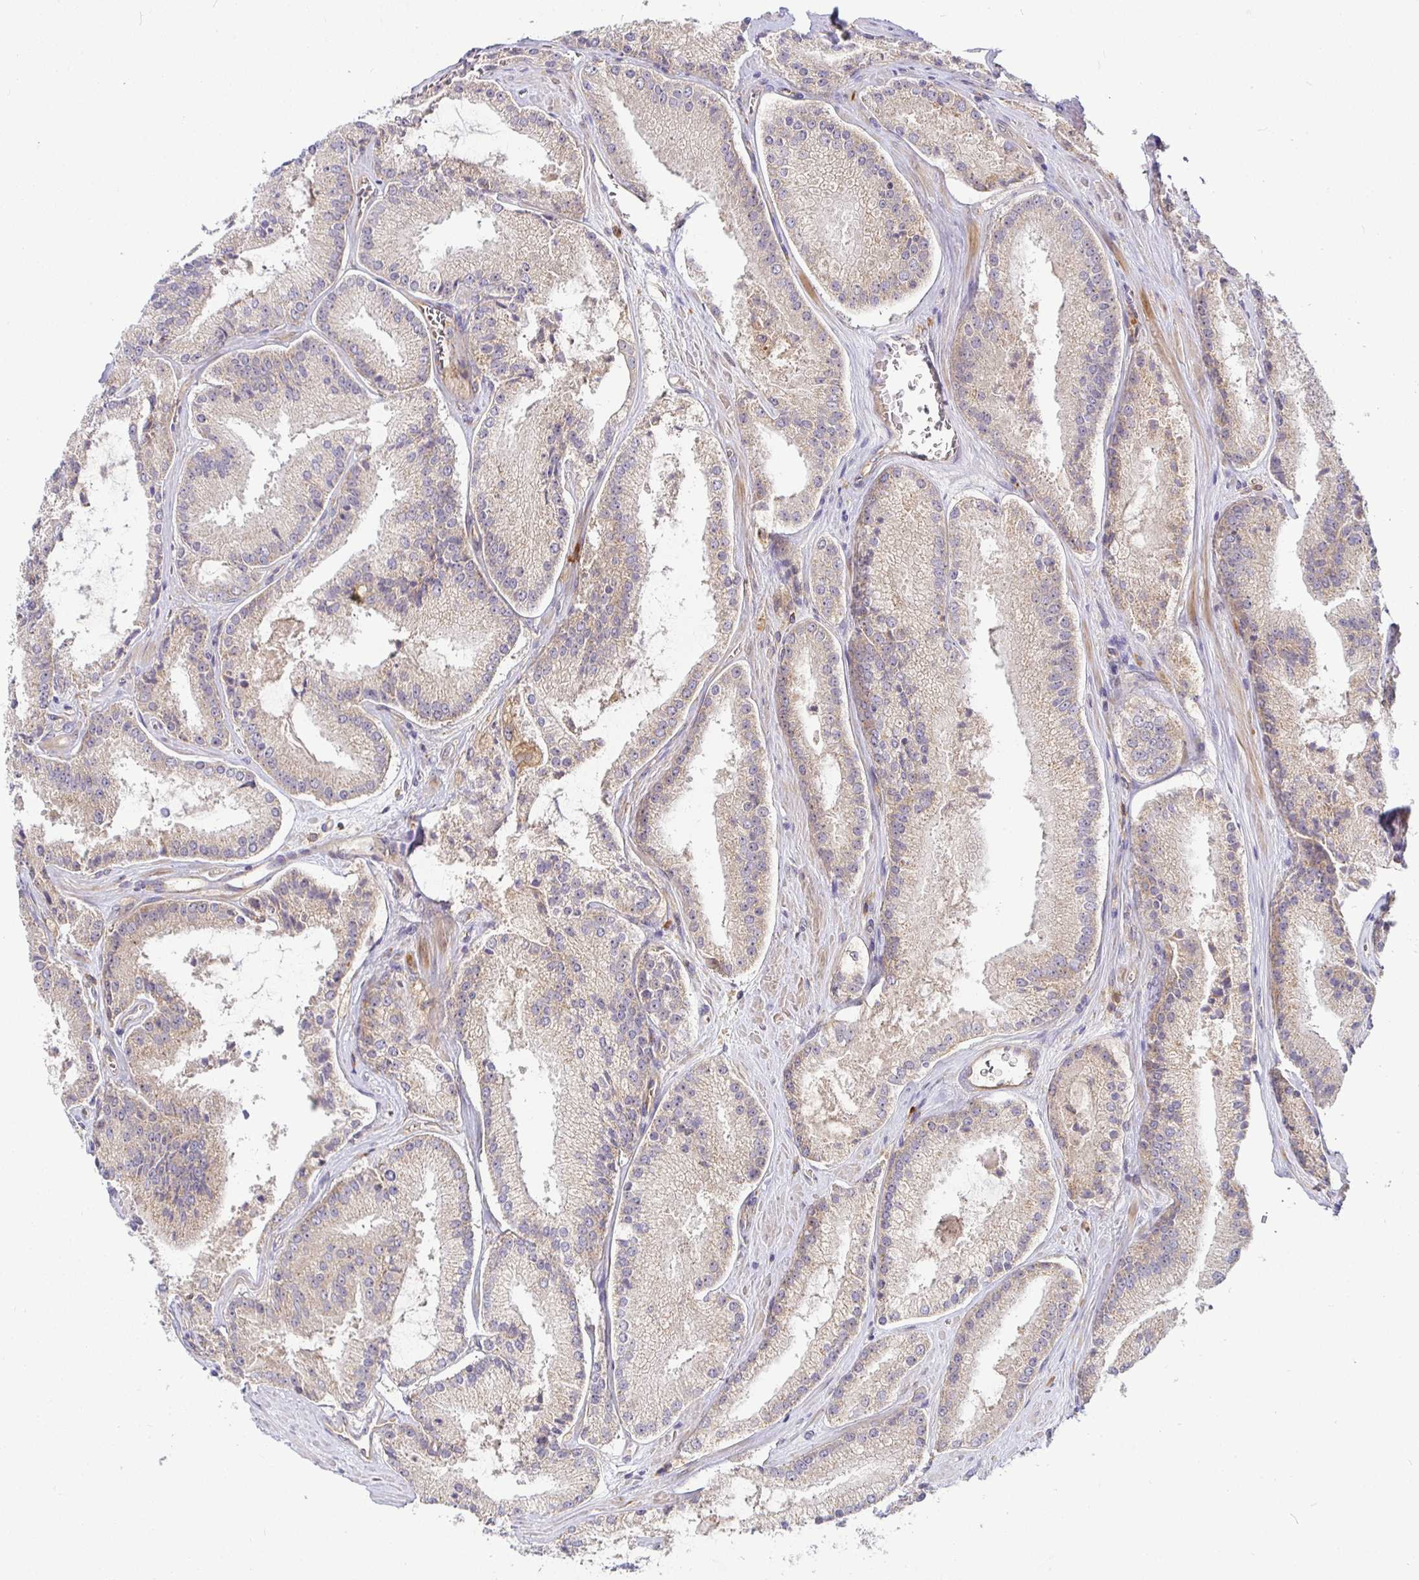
{"staining": {"intensity": "weak", "quantity": "<25%", "location": "cytoplasmic/membranous"}, "tissue": "prostate cancer", "cell_type": "Tumor cells", "image_type": "cancer", "snomed": [{"axis": "morphology", "description": "Adenocarcinoma, High grade"}, {"axis": "topography", "description": "Prostate"}], "caption": "DAB immunohistochemical staining of human prostate adenocarcinoma (high-grade) exhibits no significant expression in tumor cells.", "gene": "SNX8", "patient": {"sex": "male", "age": 73}}